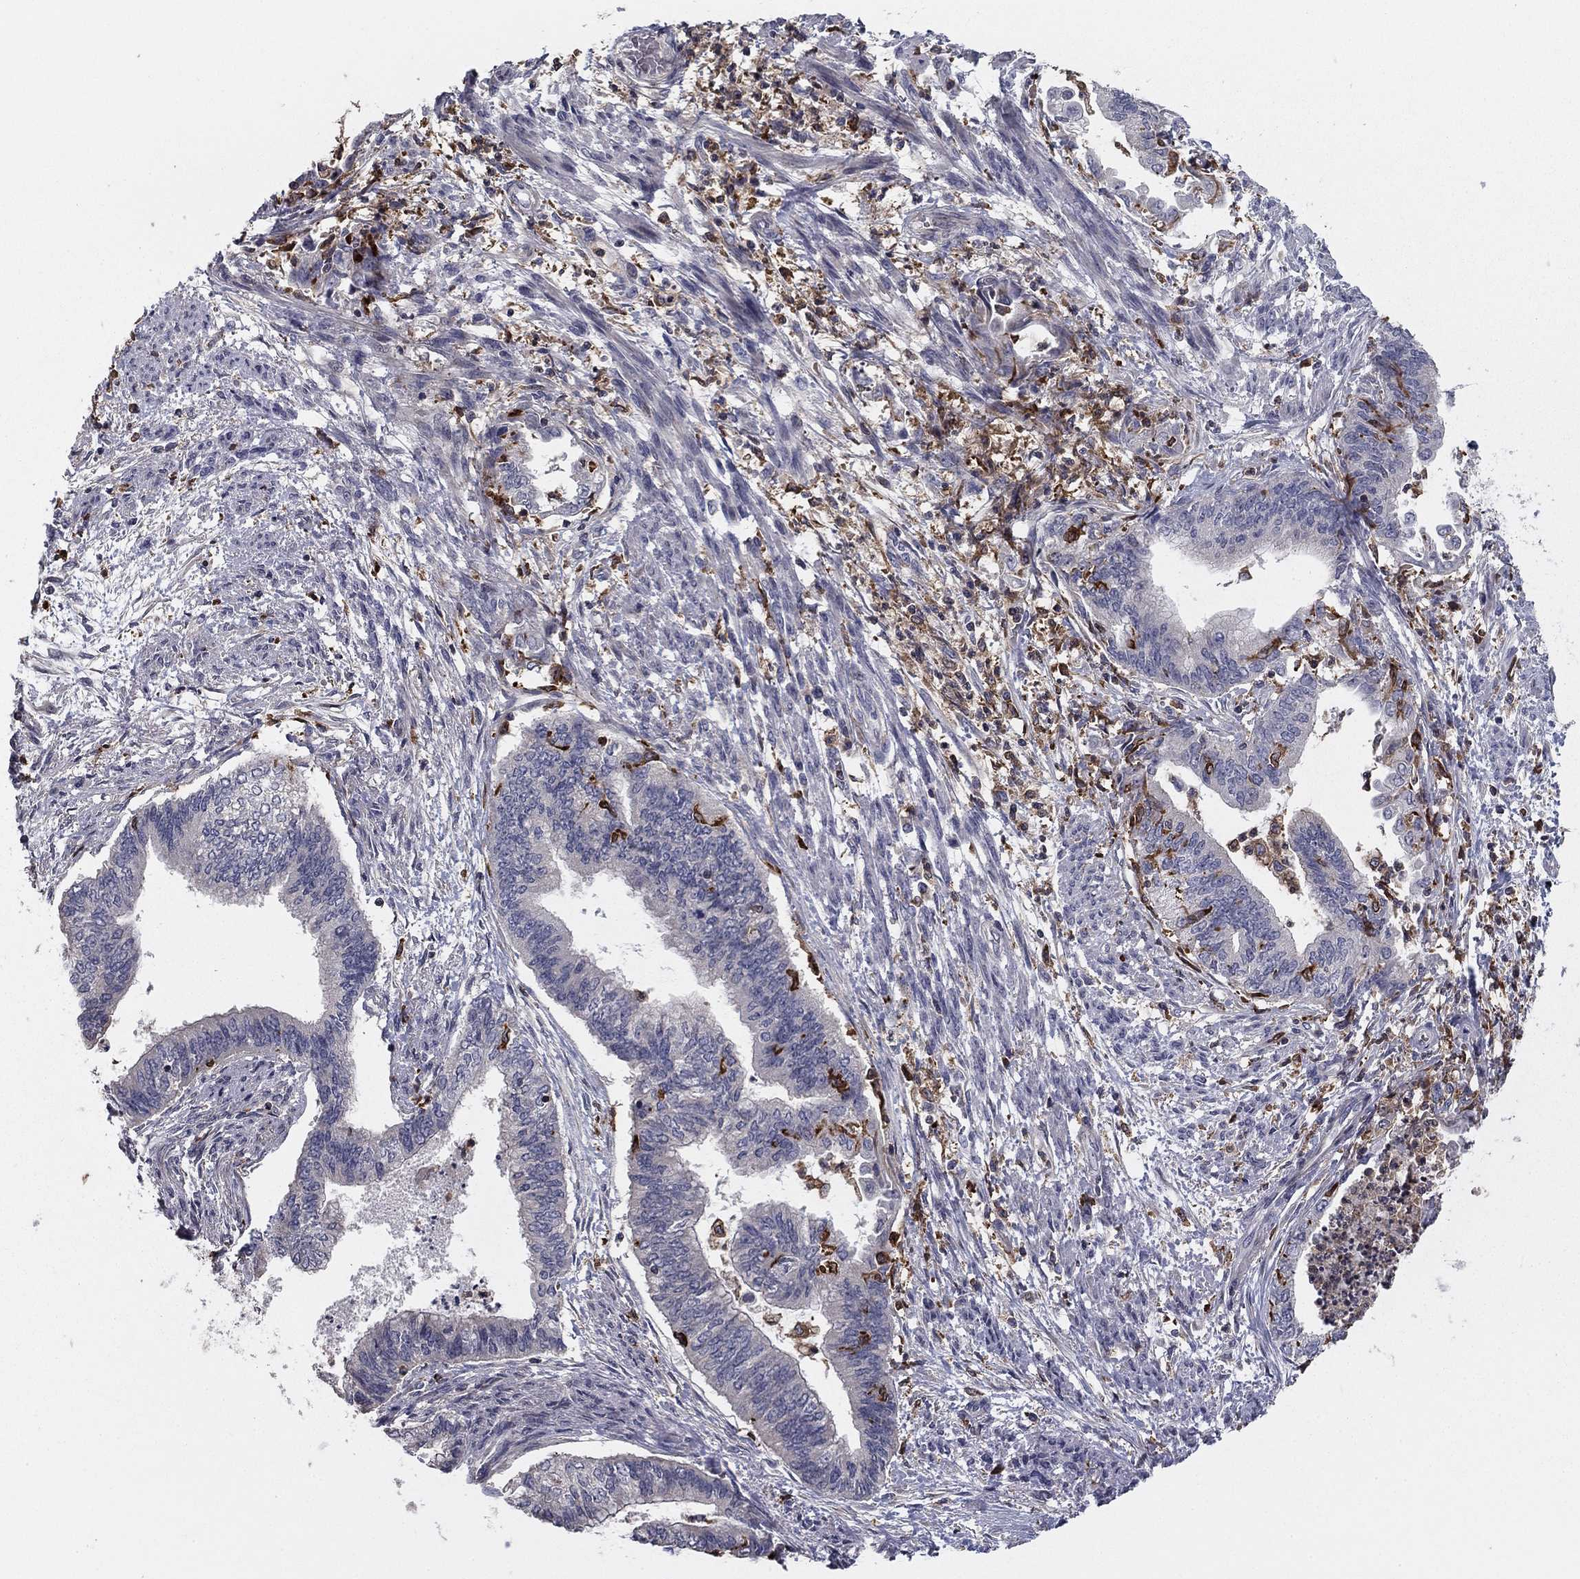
{"staining": {"intensity": "negative", "quantity": "none", "location": "none"}, "tissue": "endometrial cancer", "cell_type": "Tumor cells", "image_type": "cancer", "snomed": [{"axis": "morphology", "description": "Adenocarcinoma, NOS"}, {"axis": "topography", "description": "Endometrium"}], "caption": "A micrograph of endometrial cancer (adenocarcinoma) stained for a protein exhibits no brown staining in tumor cells.", "gene": "PLCB2", "patient": {"sex": "female", "age": 65}}